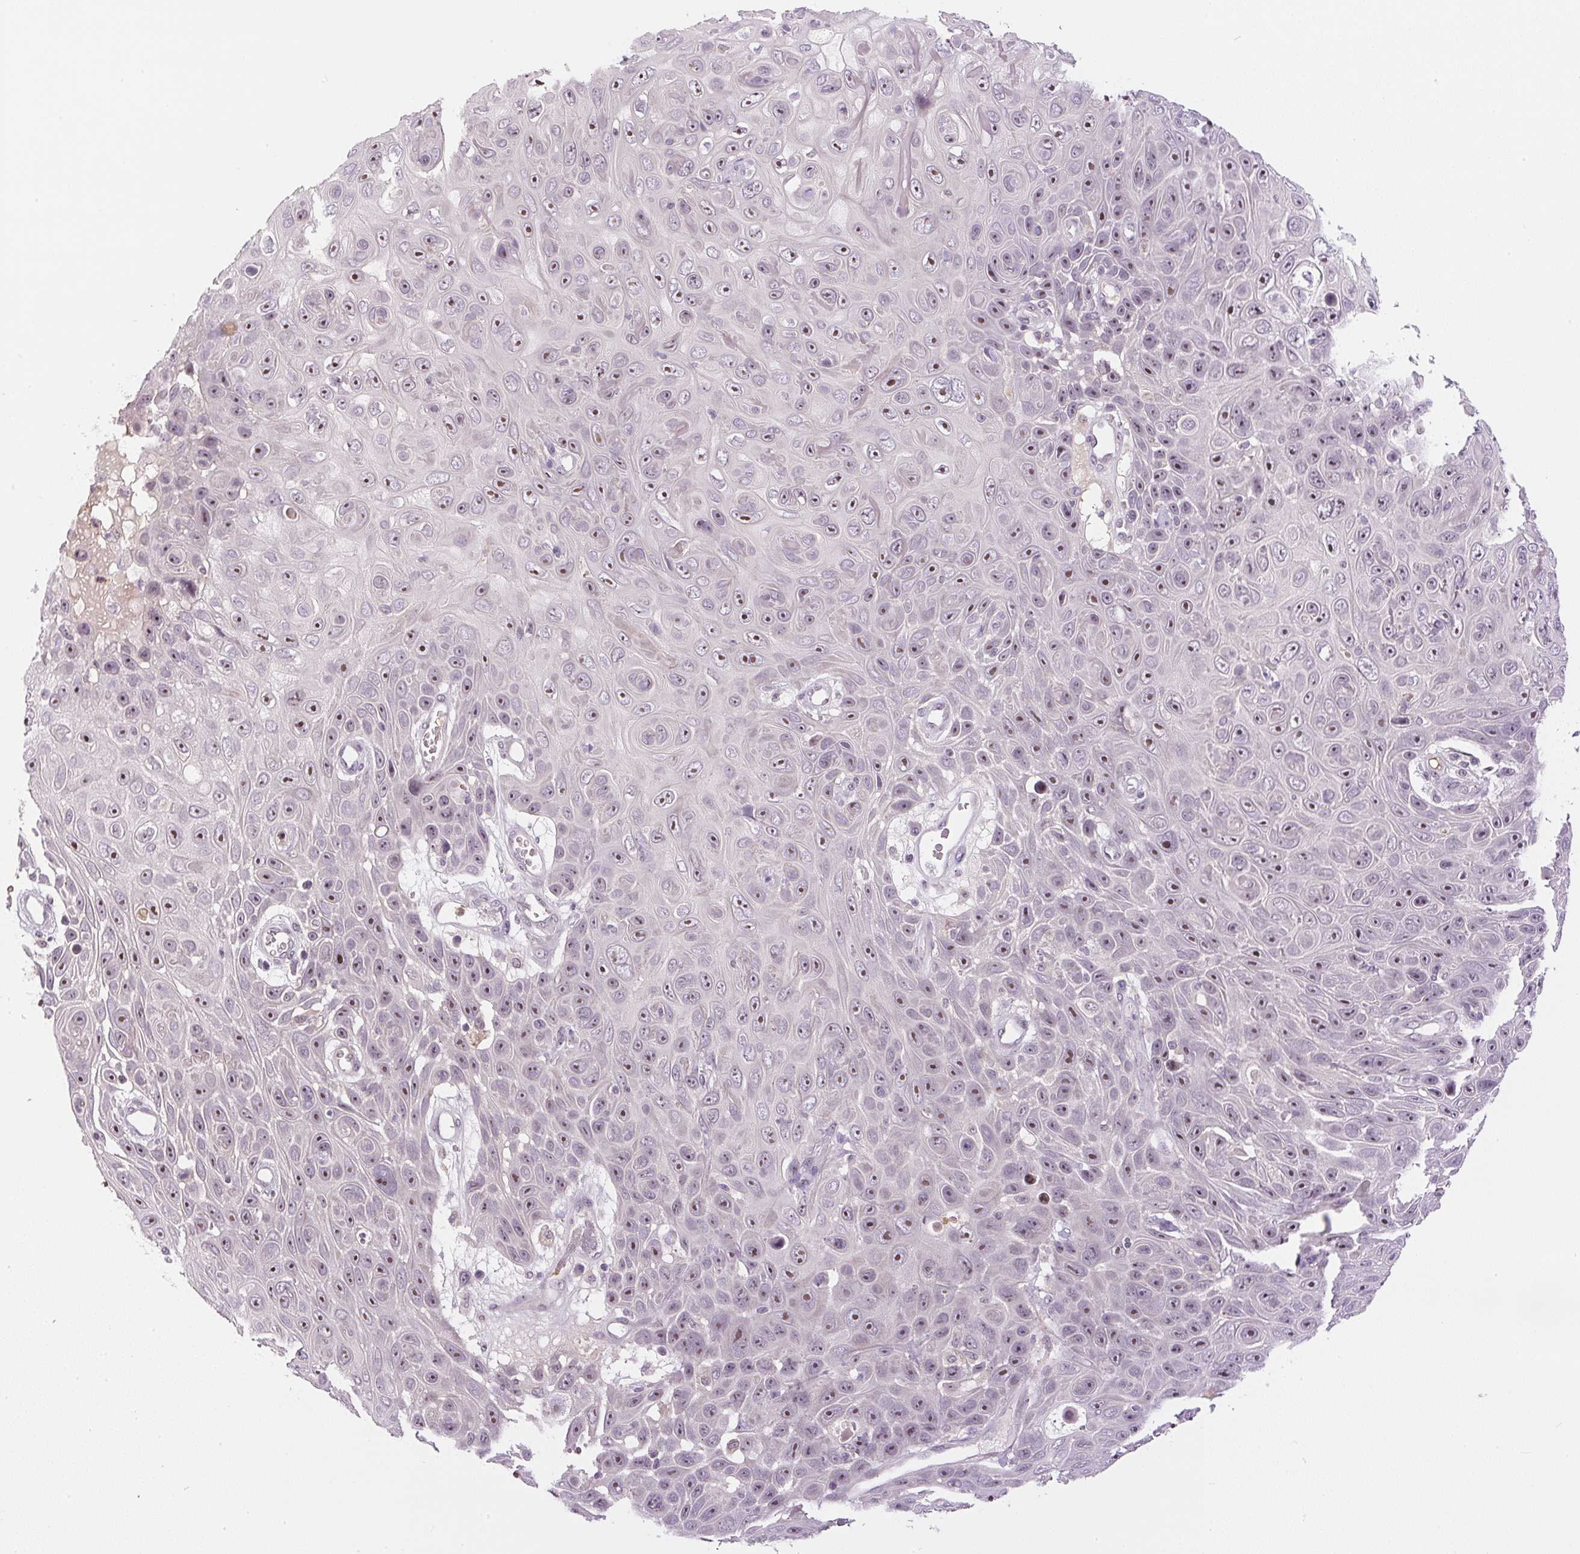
{"staining": {"intensity": "weak", "quantity": "<25%", "location": "nuclear"}, "tissue": "skin cancer", "cell_type": "Tumor cells", "image_type": "cancer", "snomed": [{"axis": "morphology", "description": "Squamous cell carcinoma, NOS"}, {"axis": "topography", "description": "Skin"}], "caption": "The image shows no staining of tumor cells in squamous cell carcinoma (skin).", "gene": "SGF29", "patient": {"sex": "male", "age": 82}}